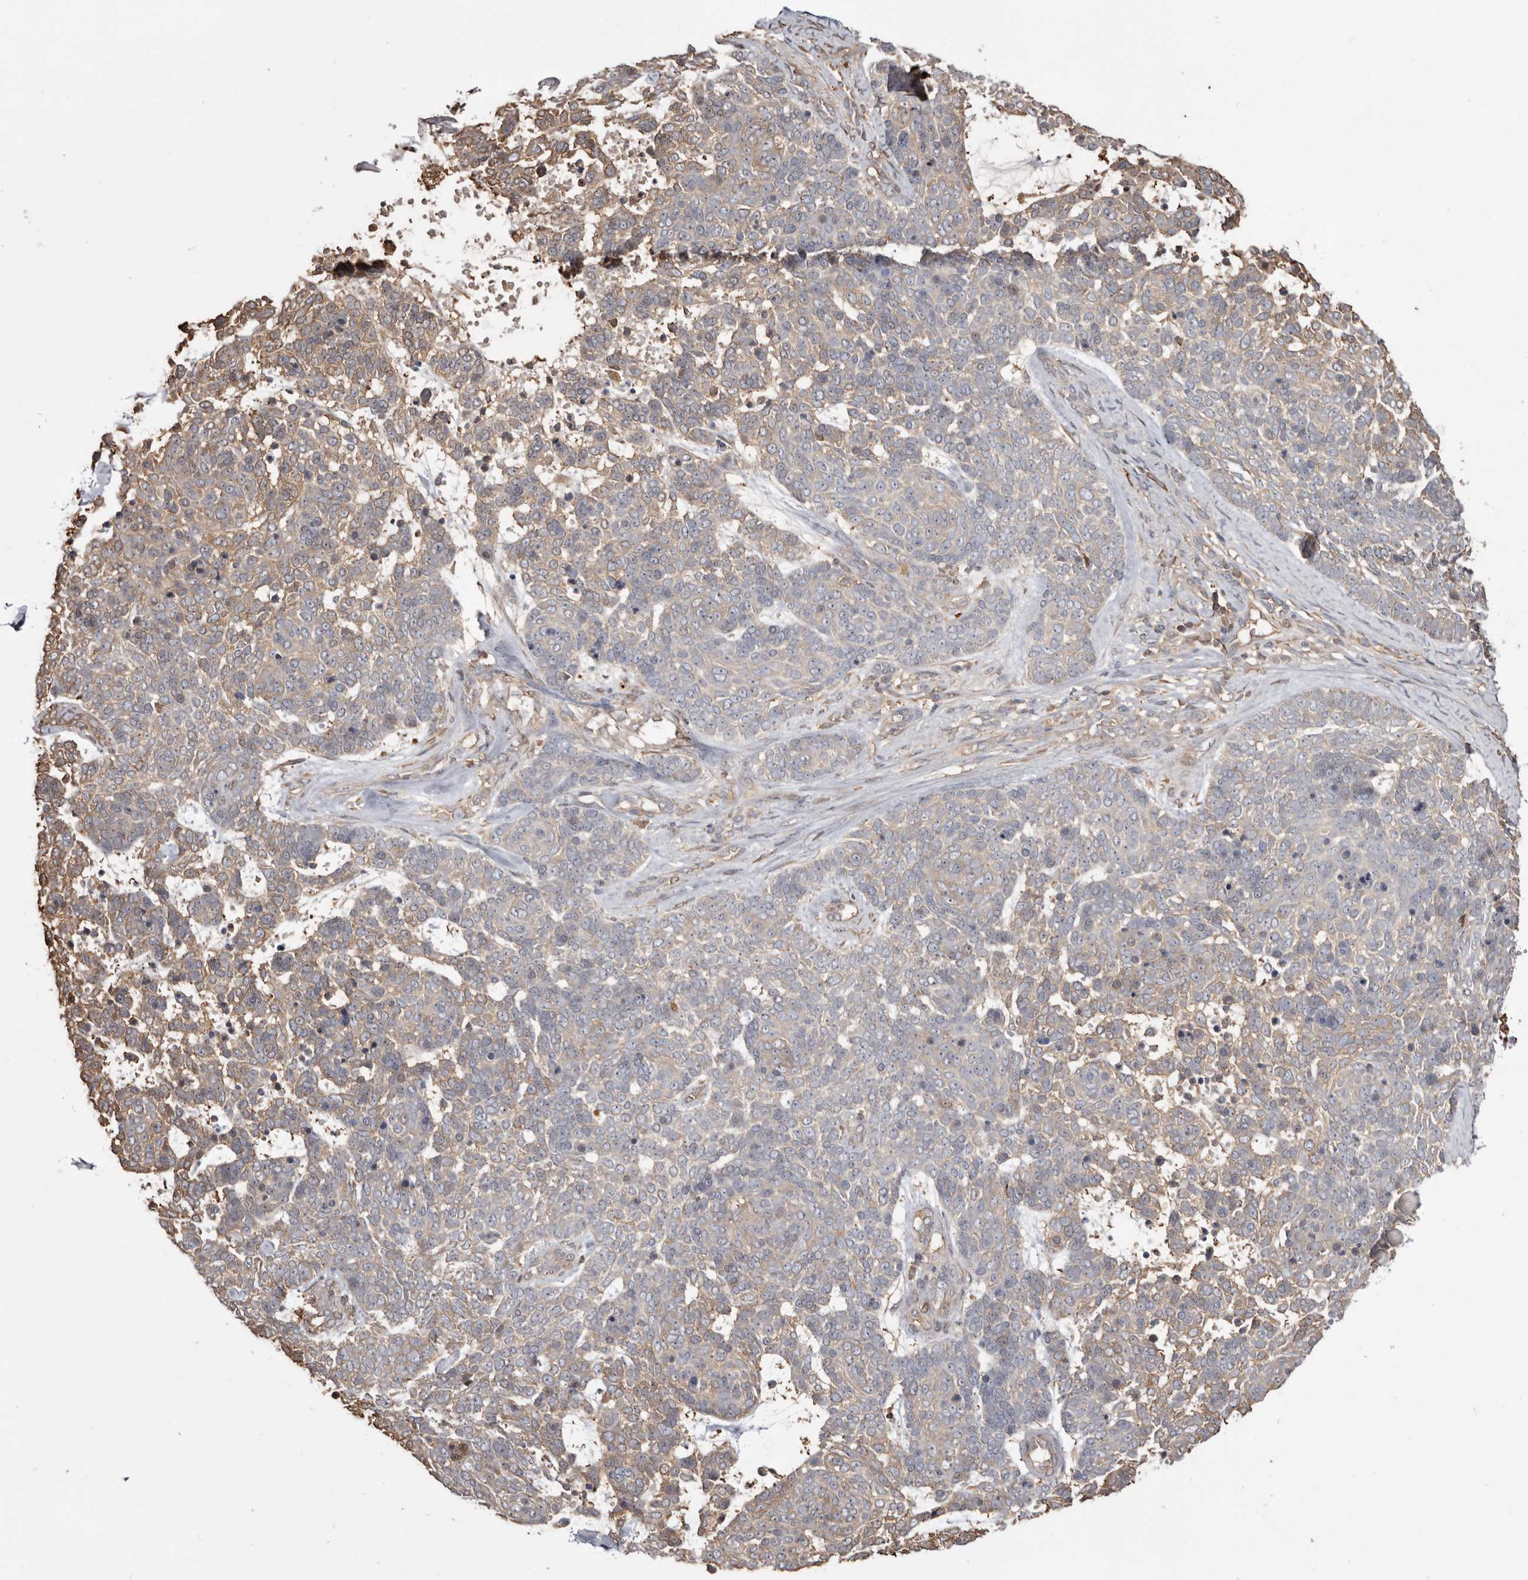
{"staining": {"intensity": "moderate", "quantity": "<25%", "location": "cytoplasmic/membranous"}, "tissue": "skin cancer", "cell_type": "Tumor cells", "image_type": "cancer", "snomed": [{"axis": "morphology", "description": "Basal cell carcinoma"}, {"axis": "topography", "description": "Skin"}], "caption": "Protein expression analysis of skin cancer shows moderate cytoplasmic/membranous staining in about <25% of tumor cells. Immunohistochemistry stains the protein of interest in brown and the nuclei are stained blue.", "gene": "PKM", "patient": {"sex": "female", "age": 81}}